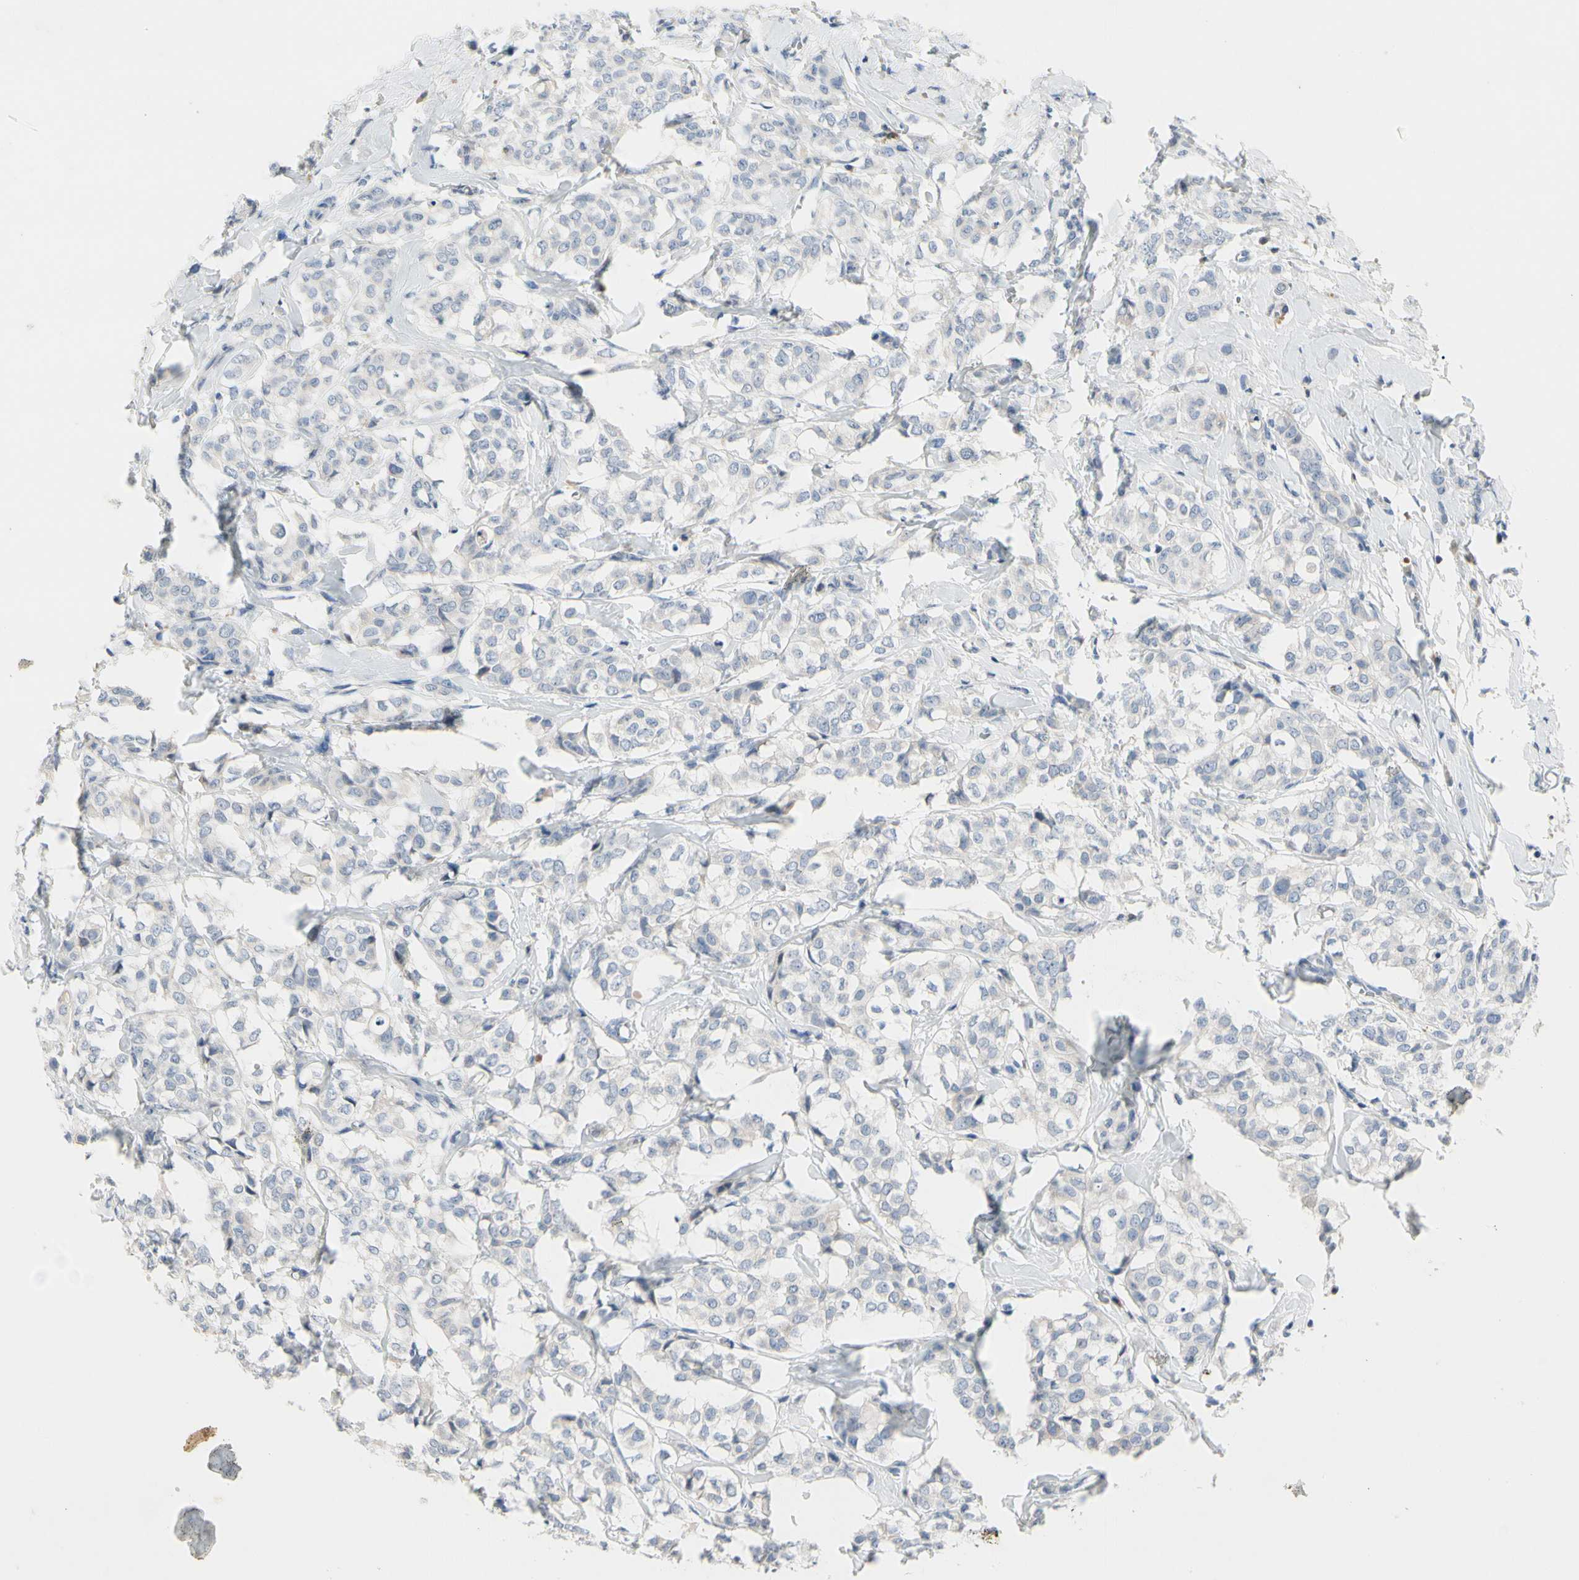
{"staining": {"intensity": "negative", "quantity": "none", "location": "none"}, "tissue": "breast cancer", "cell_type": "Tumor cells", "image_type": "cancer", "snomed": [{"axis": "morphology", "description": "Lobular carcinoma"}, {"axis": "topography", "description": "Breast"}], "caption": "This is an IHC photomicrograph of lobular carcinoma (breast). There is no positivity in tumor cells.", "gene": "ECRG4", "patient": {"sex": "female", "age": 60}}